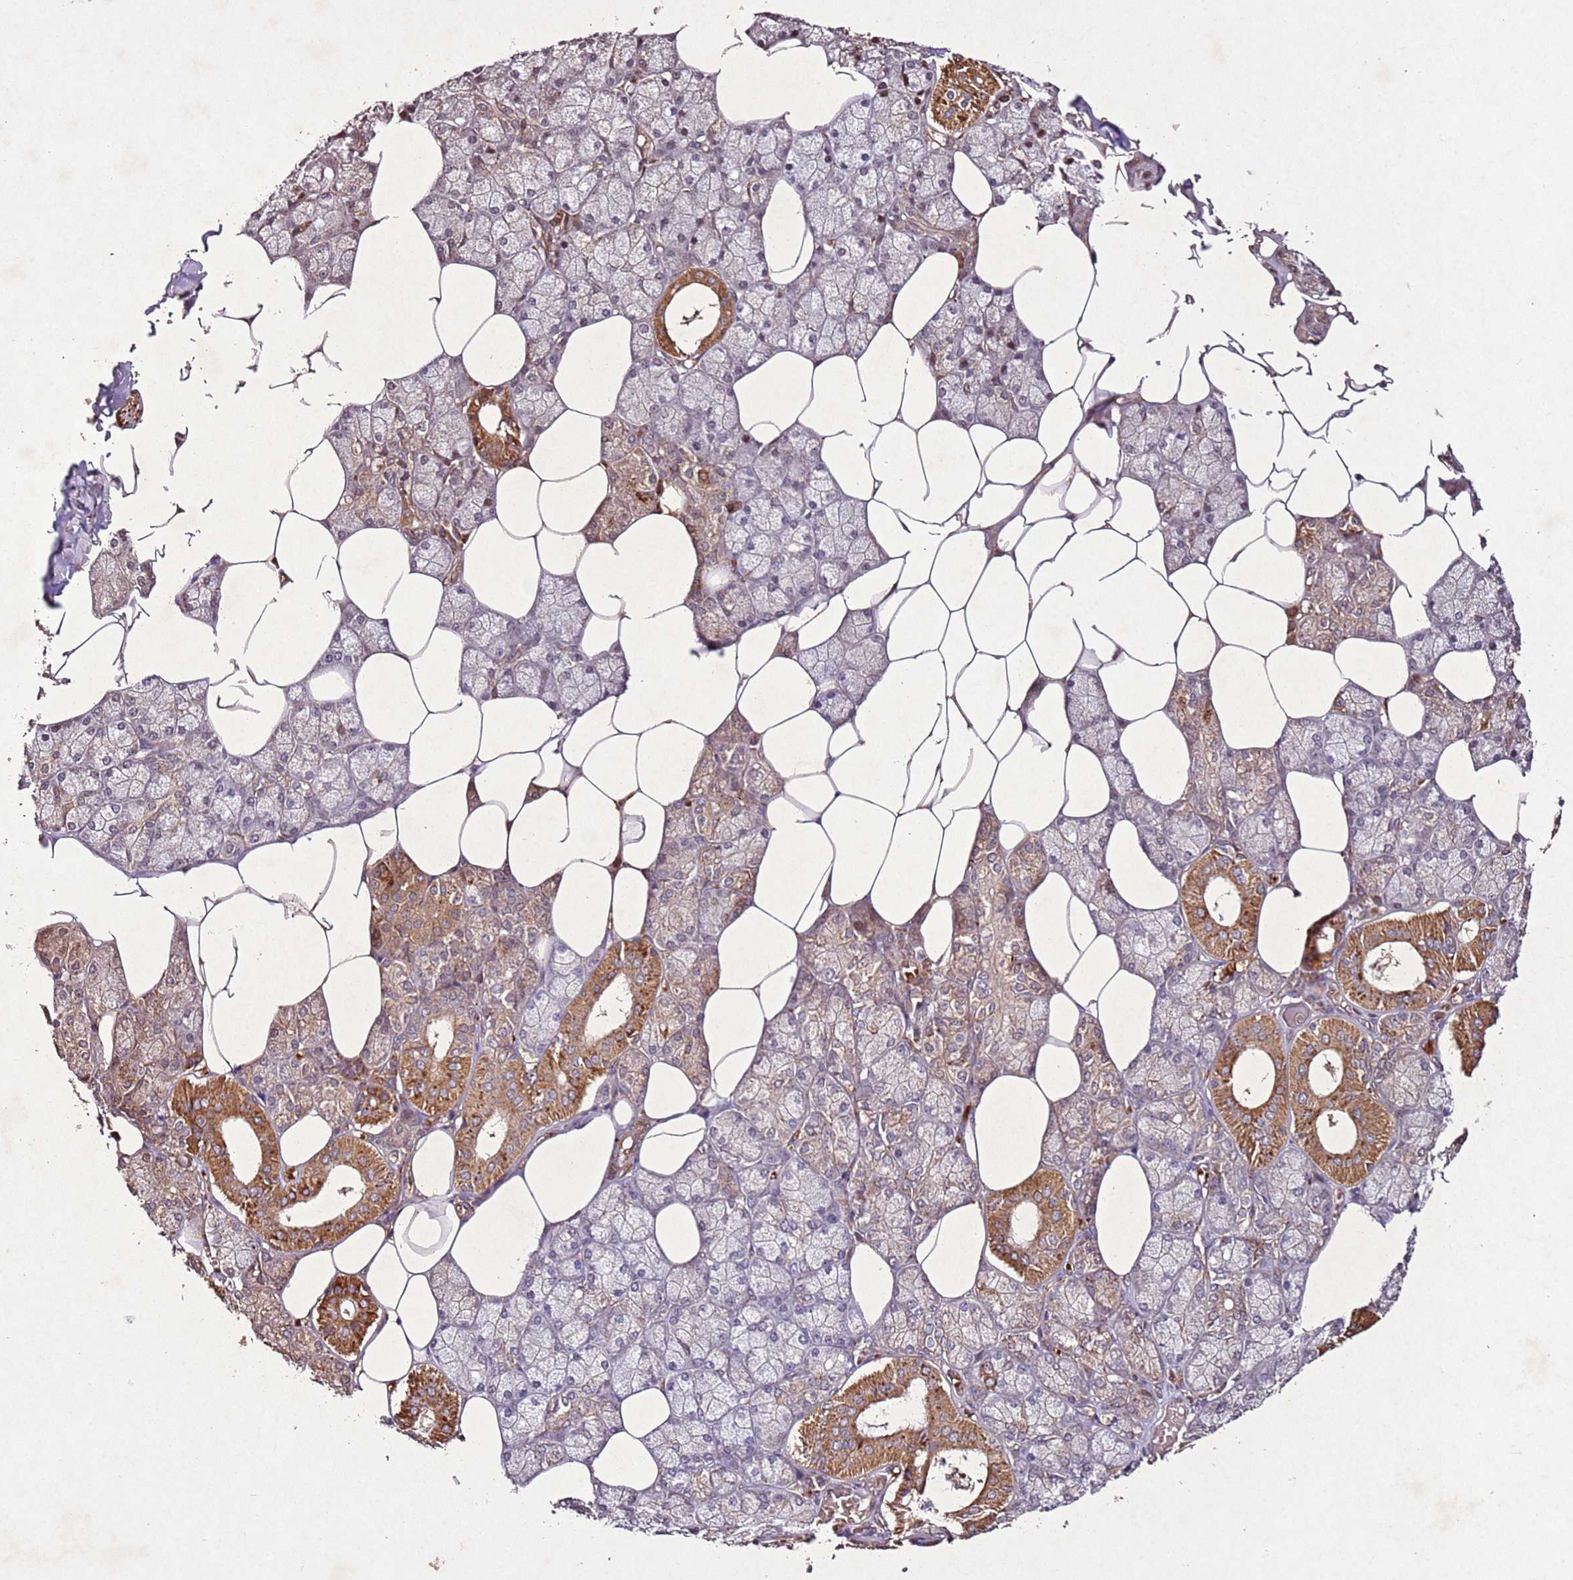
{"staining": {"intensity": "moderate", "quantity": "<25%", "location": "cytoplasmic/membranous"}, "tissue": "salivary gland", "cell_type": "Glandular cells", "image_type": "normal", "snomed": [{"axis": "morphology", "description": "Normal tissue, NOS"}, {"axis": "topography", "description": "Salivary gland"}], "caption": "Brown immunohistochemical staining in benign human salivary gland demonstrates moderate cytoplasmic/membranous expression in approximately <25% of glandular cells.", "gene": "PTMA", "patient": {"sex": "male", "age": 62}}